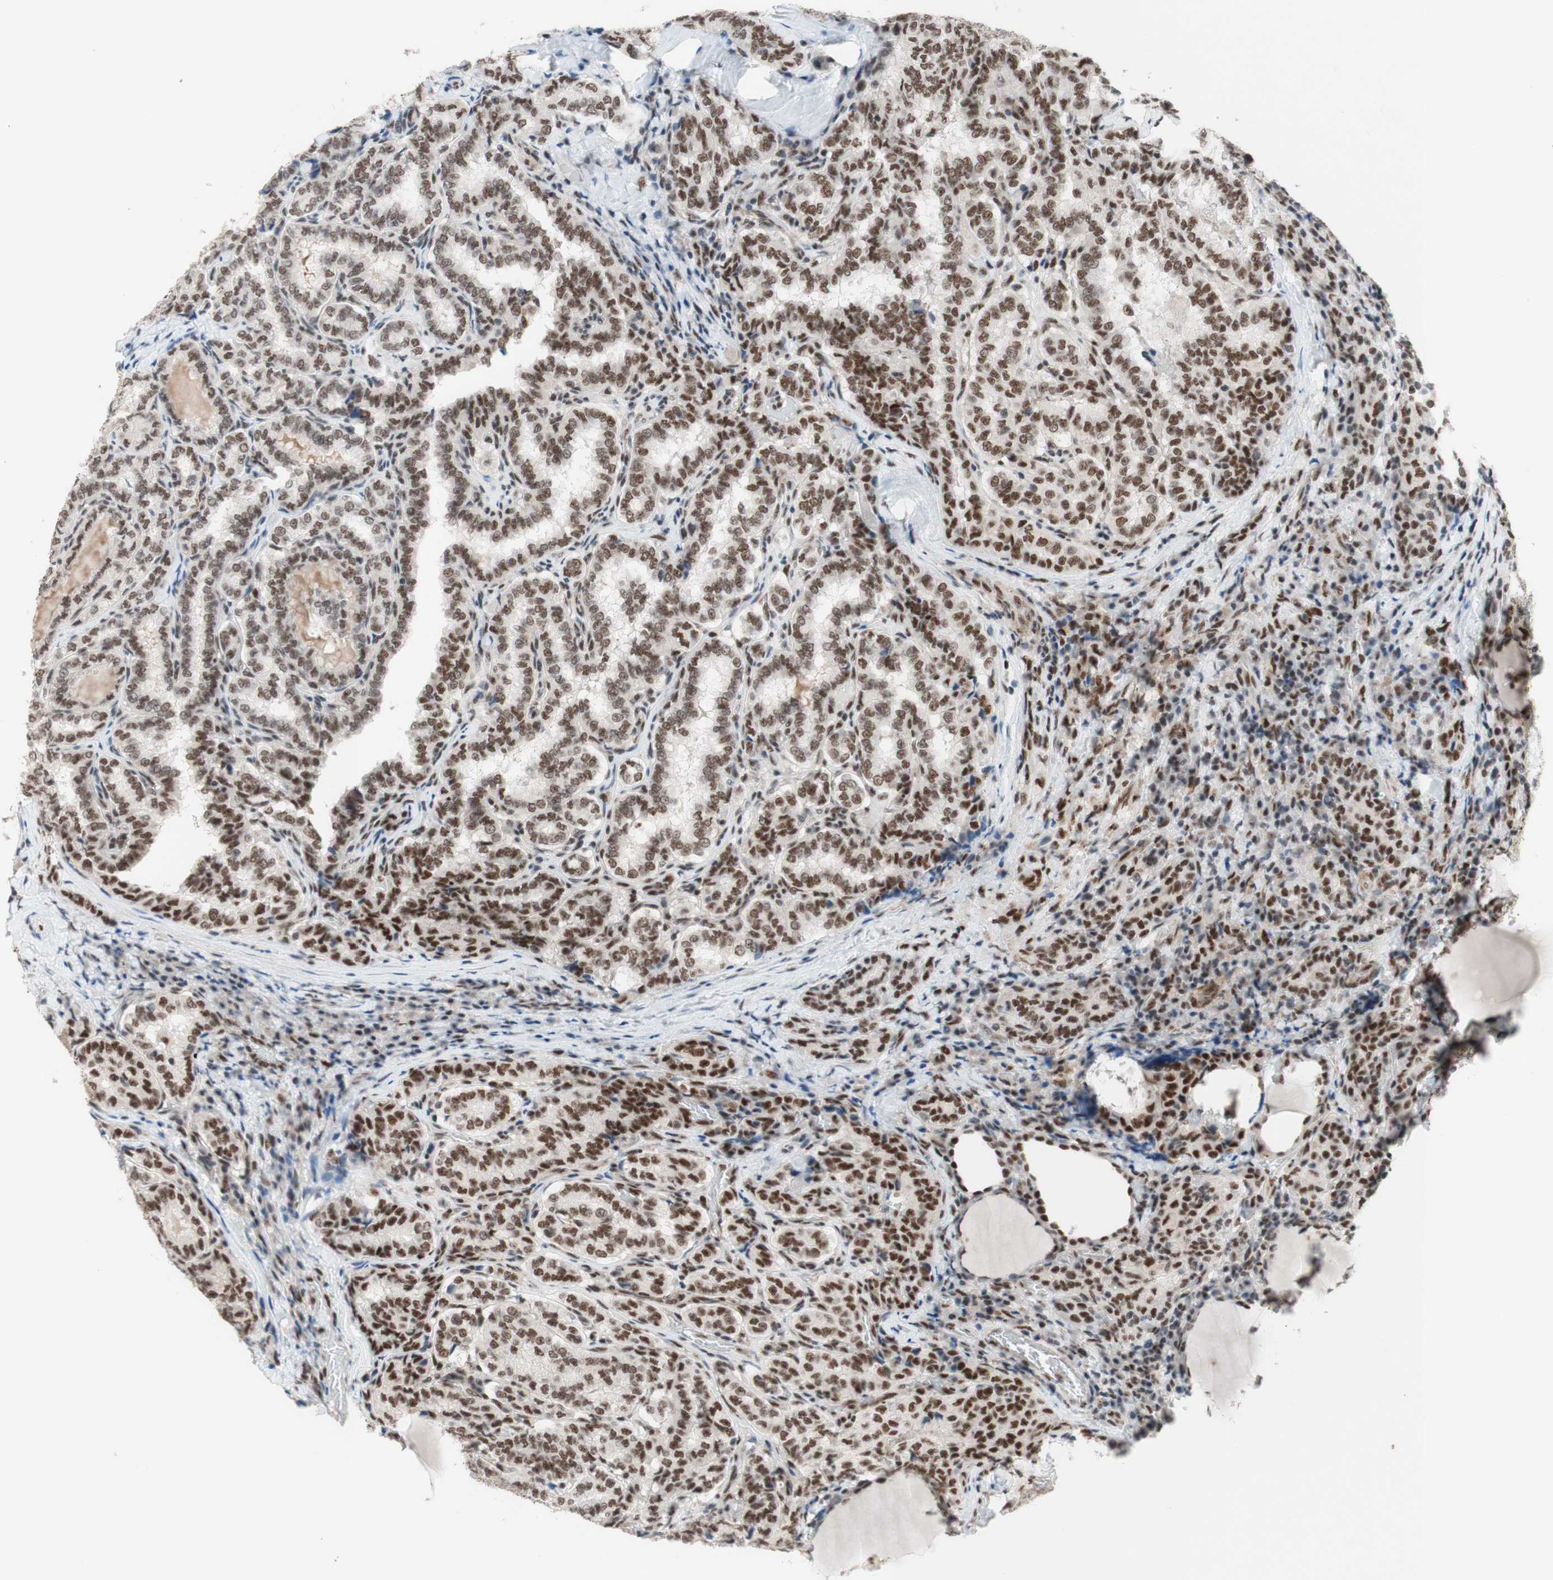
{"staining": {"intensity": "moderate", "quantity": ">75%", "location": "nuclear"}, "tissue": "thyroid cancer", "cell_type": "Tumor cells", "image_type": "cancer", "snomed": [{"axis": "morphology", "description": "Normal tissue, NOS"}, {"axis": "morphology", "description": "Papillary adenocarcinoma, NOS"}, {"axis": "topography", "description": "Thyroid gland"}], "caption": "IHC image of neoplastic tissue: human thyroid cancer (papillary adenocarcinoma) stained using immunohistochemistry exhibits medium levels of moderate protein expression localized specifically in the nuclear of tumor cells, appearing as a nuclear brown color.", "gene": "PRPF19", "patient": {"sex": "female", "age": 30}}